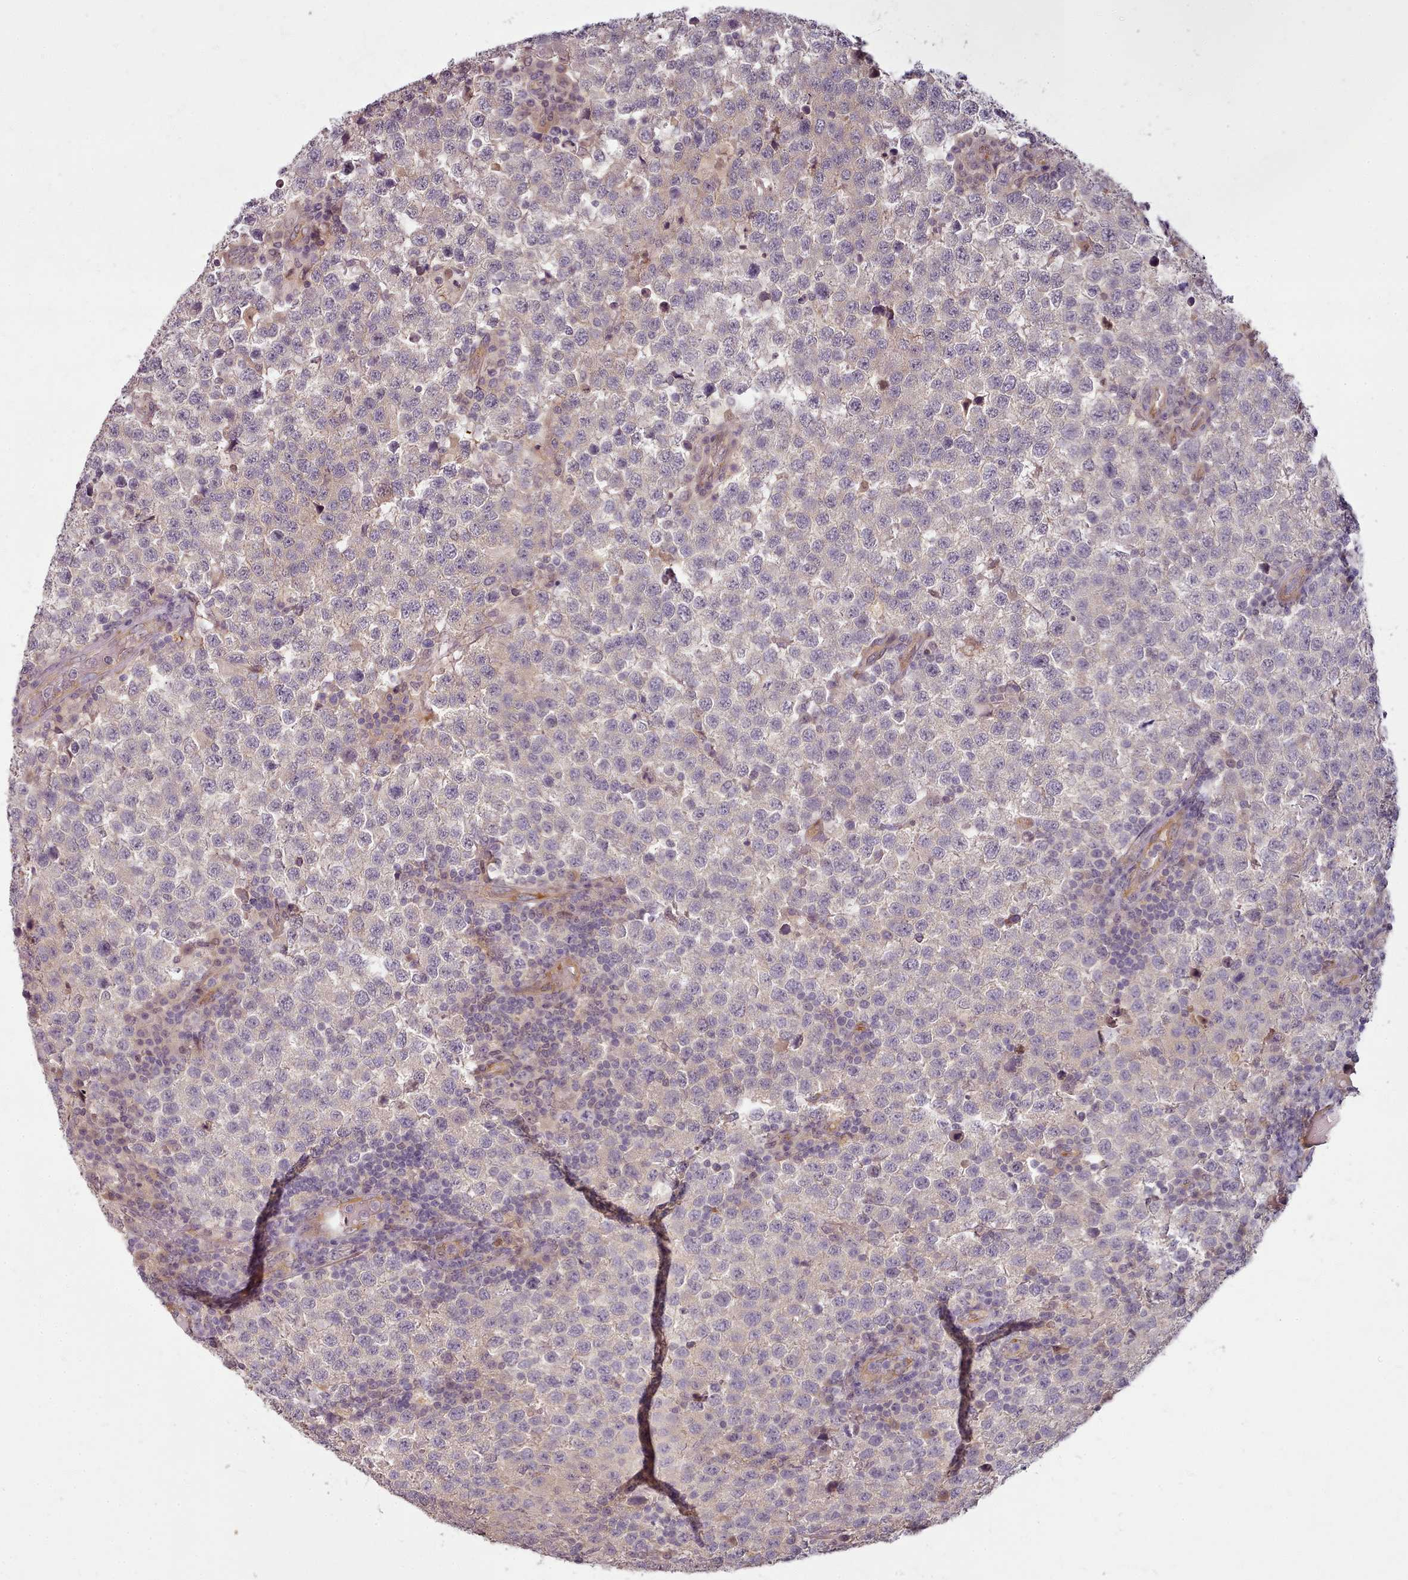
{"staining": {"intensity": "negative", "quantity": "none", "location": "none"}, "tissue": "testis cancer", "cell_type": "Tumor cells", "image_type": "cancer", "snomed": [{"axis": "morphology", "description": "Seminoma, NOS"}, {"axis": "topography", "description": "Testis"}], "caption": "Immunohistochemistry (IHC) of seminoma (testis) shows no expression in tumor cells.", "gene": "C1QTNF5", "patient": {"sex": "male", "age": 34}}